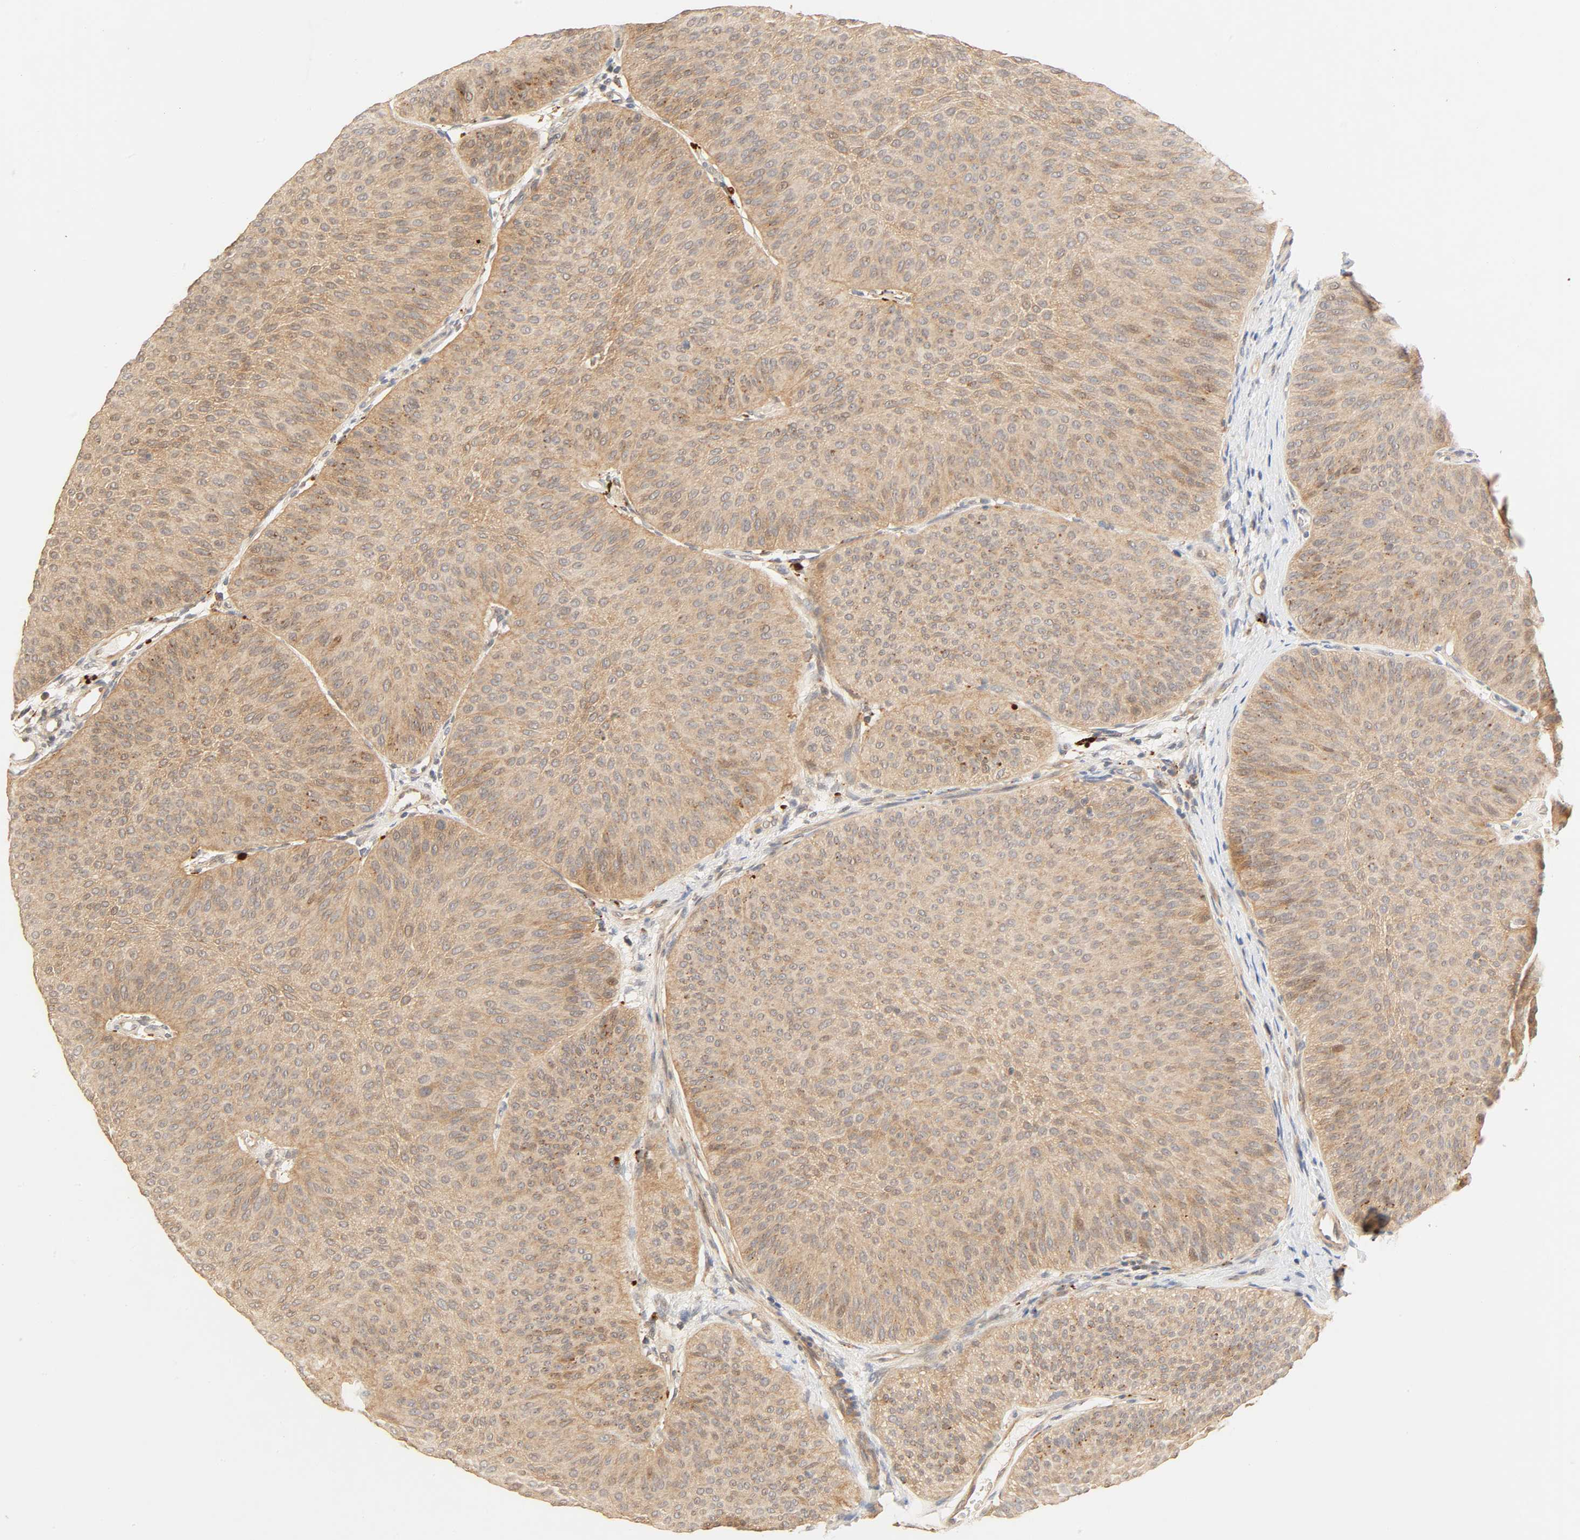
{"staining": {"intensity": "moderate", "quantity": ">75%", "location": "cytoplasmic/membranous"}, "tissue": "urothelial cancer", "cell_type": "Tumor cells", "image_type": "cancer", "snomed": [{"axis": "morphology", "description": "Urothelial carcinoma, Low grade"}, {"axis": "topography", "description": "Urinary bladder"}], "caption": "A high-resolution micrograph shows immunohistochemistry (IHC) staining of urothelial cancer, which displays moderate cytoplasmic/membranous staining in approximately >75% of tumor cells. (DAB (3,3'-diaminobenzidine) = brown stain, brightfield microscopy at high magnification).", "gene": "MAPK6", "patient": {"sex": "female", "age": 60}}